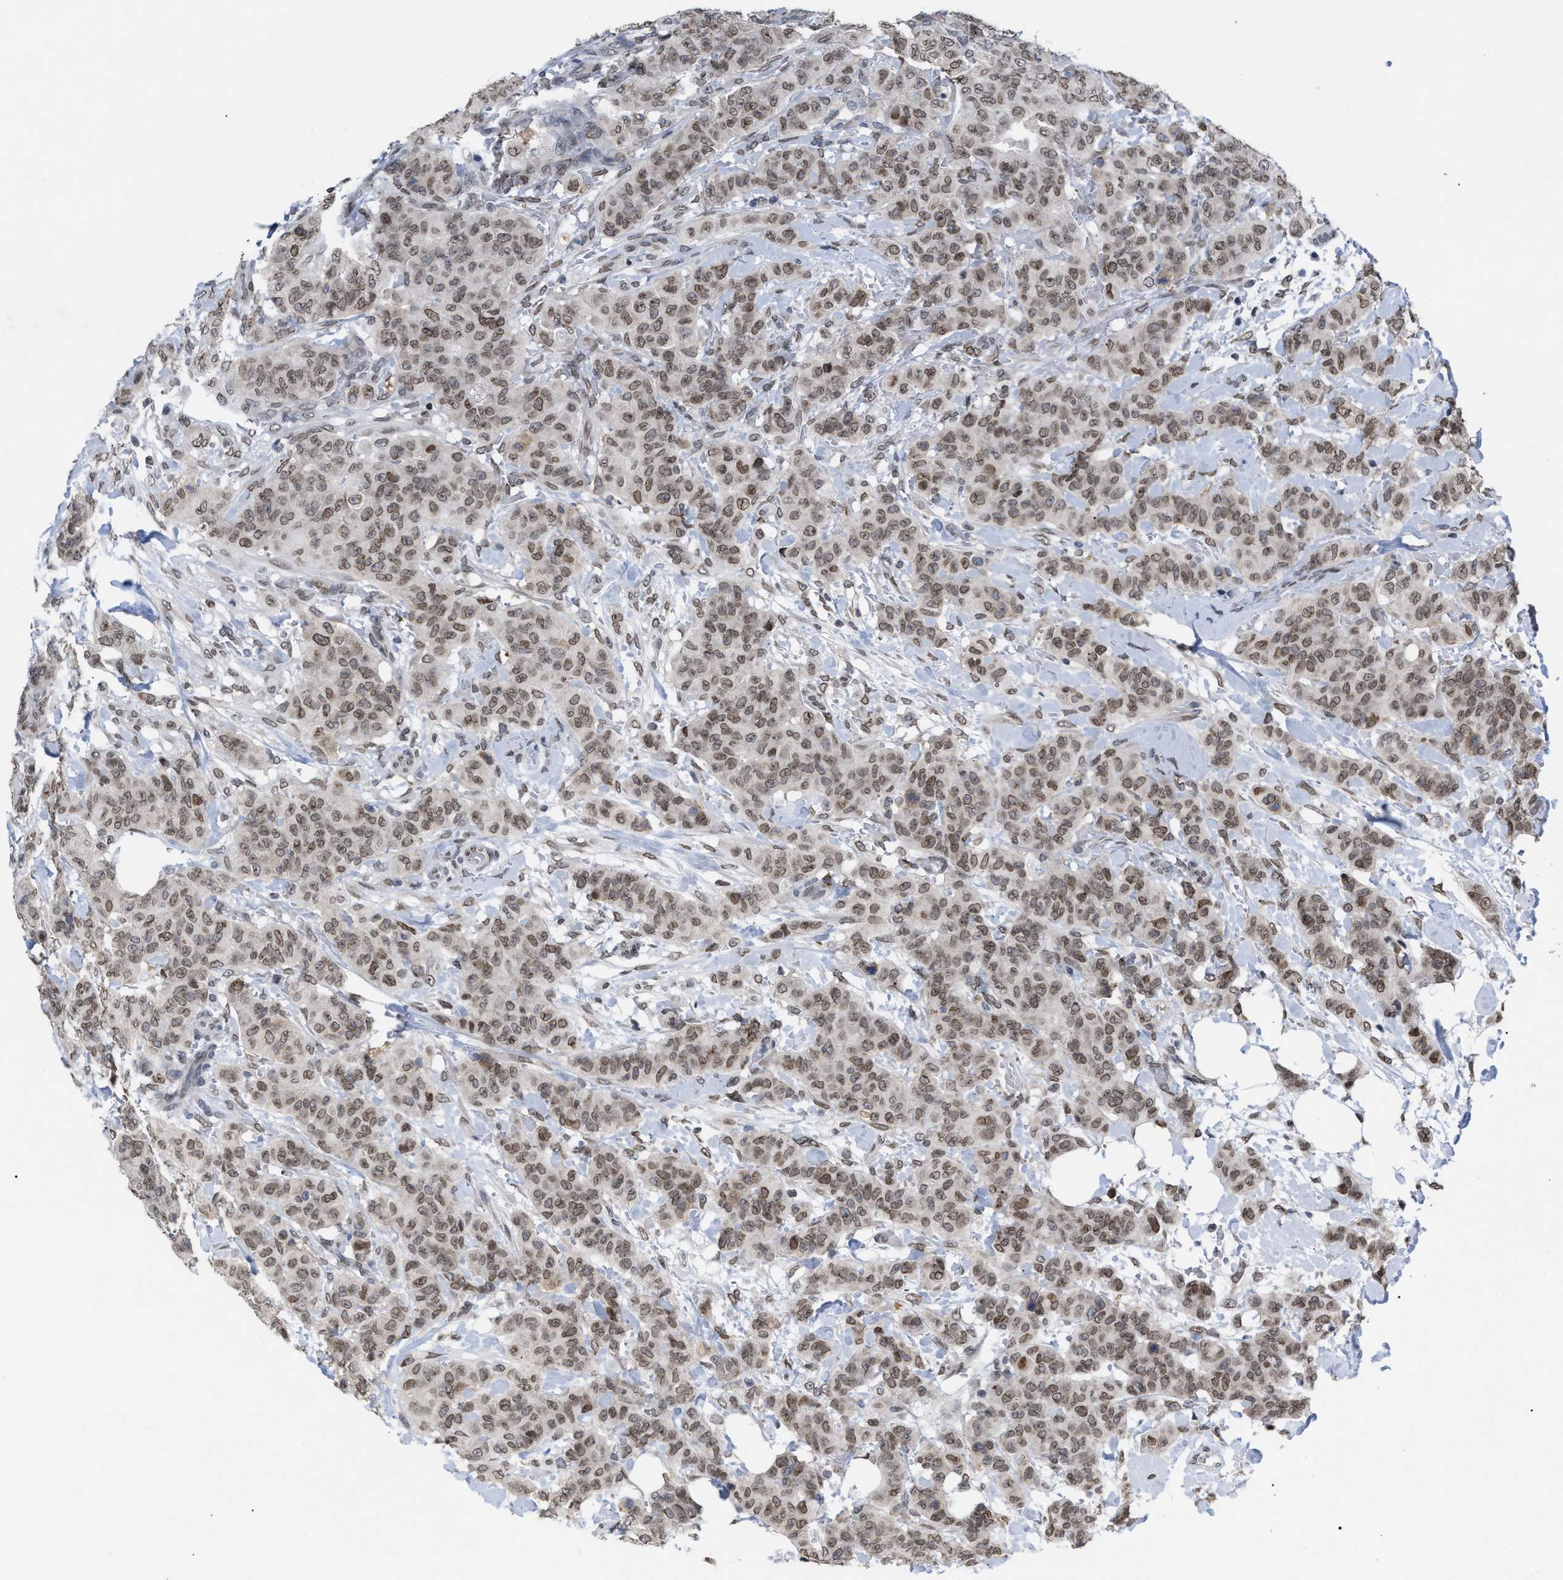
{"staining": {"intensity": "moderate", "quantity": ">75%", "location": "cytoplasmic/membranous,nuclear"}, "tissue": "breast cancer", "cell_type": "Tumor cells", "image_type": "cancer", "snomed": [{"axis": "morphology", "description": "Normal tissue, NOS"}, {"axis": "morphology", "description": "Duct carcinoma"}, {"axis": "topography", "description": "Breast"}], "caption": "Protein expression analysis of breast cancer displays moderate cytoplasmic/membranous and nuclear staining in approximately >75% of tumor cells. (Stains: DAB in brown, nuclei in blue, Microscopy: brightfield microscopy at high magnification).", "gene": "TPR", "patient": {"sex": "female", "age": 40}}